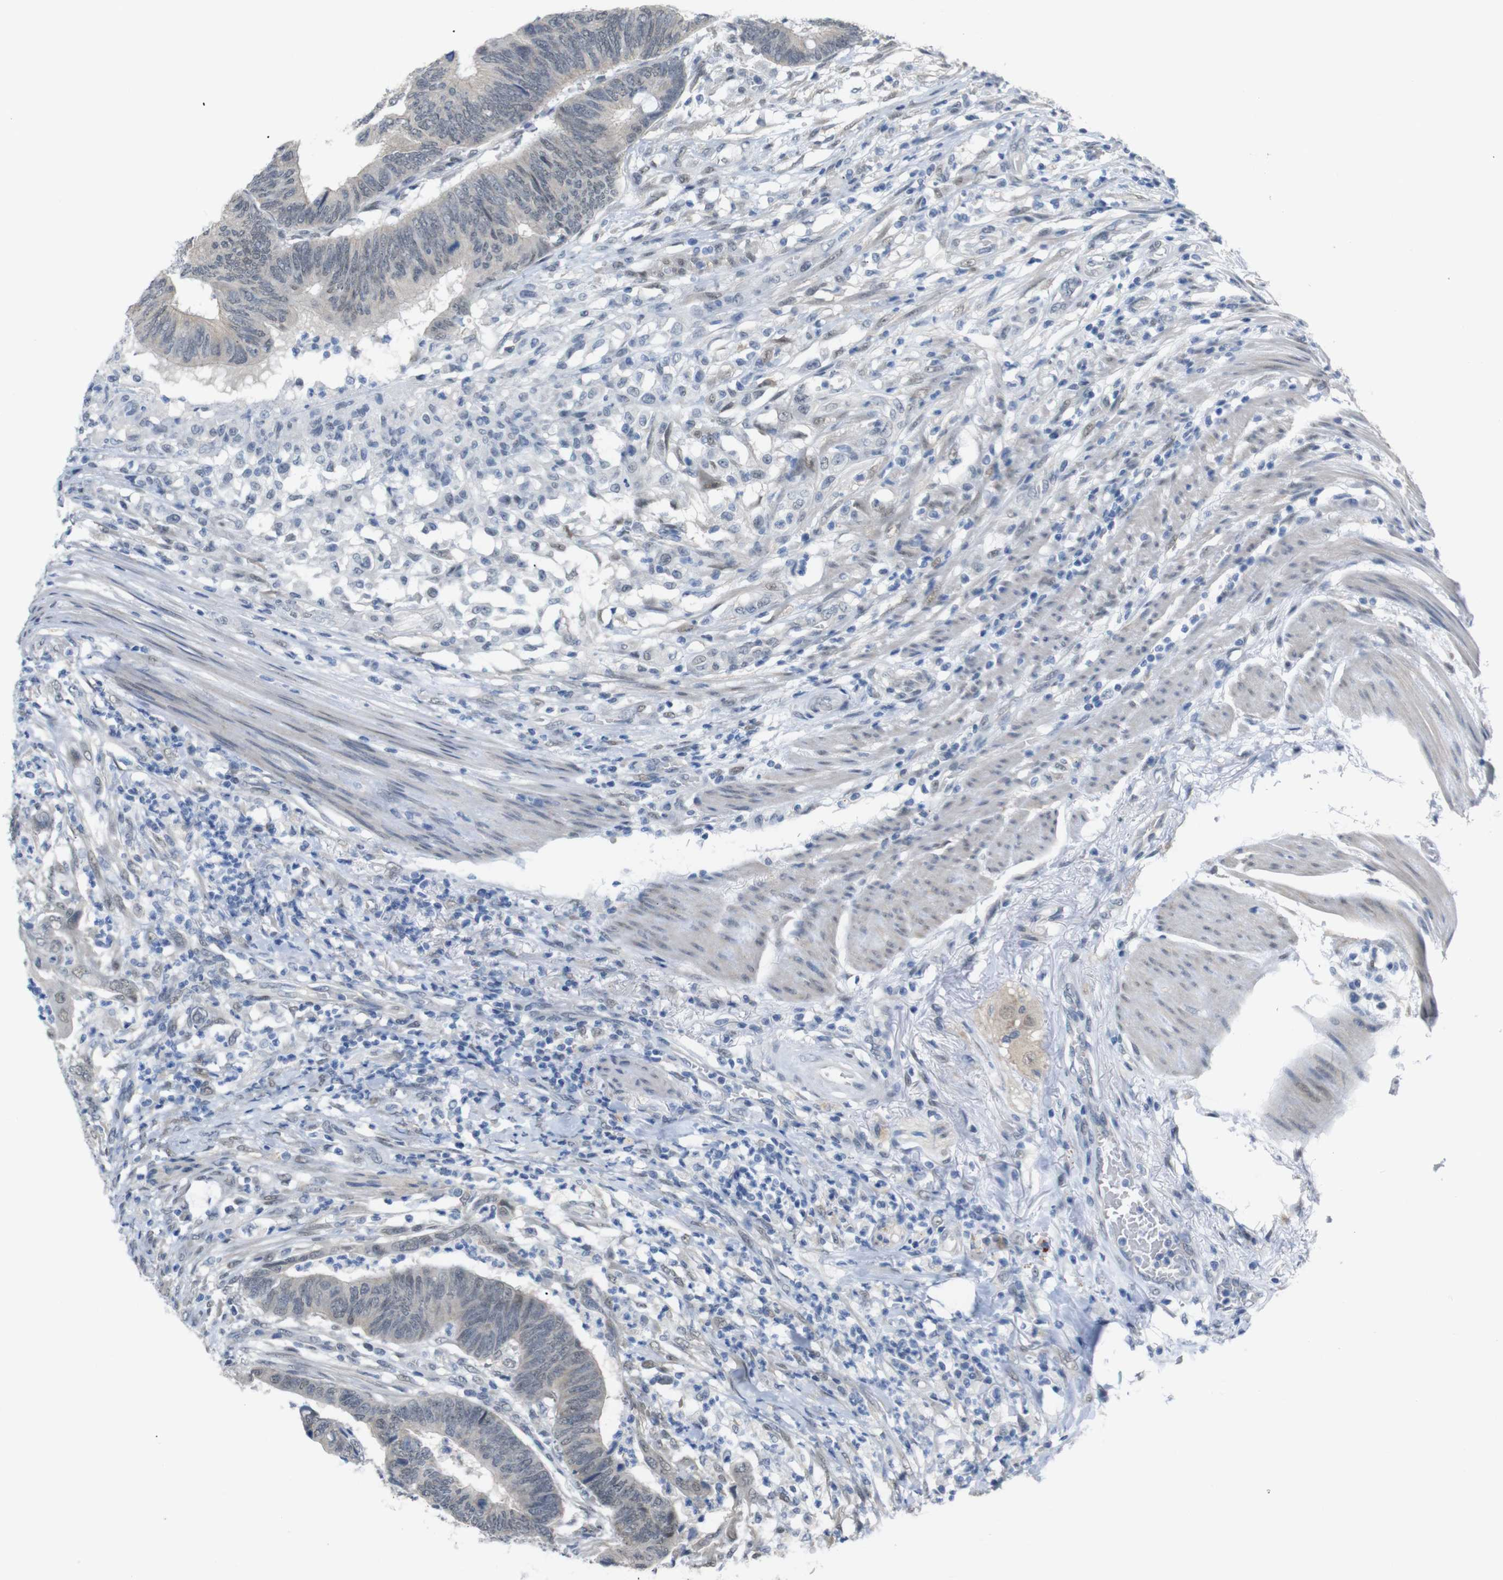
{"staining": {"intensity": "negative", "quantity": "none", "location": "none"}, "tissue": "colorectal cancer", "cell_type": "Tumor cells", "image_type": "cancer", "snomed": [{"axis": "morphology", "description": "Normal tissue, NOS"}, {"axis": "morphology", "description": "Adenocarcinoma, NOS"}, {"axis": "topography", "description": "Rectum"}, {"axis": "topography", "description": "Peripheral nerve tissue"}], "caption": "Immunohistochemistry micrograph of human colorectal adenocarcinoma stained for a protein (brown), which exhibits no staining in tumor cells.", "gene": "GPR158", "patient": {"sex": "male", "age": 92}}